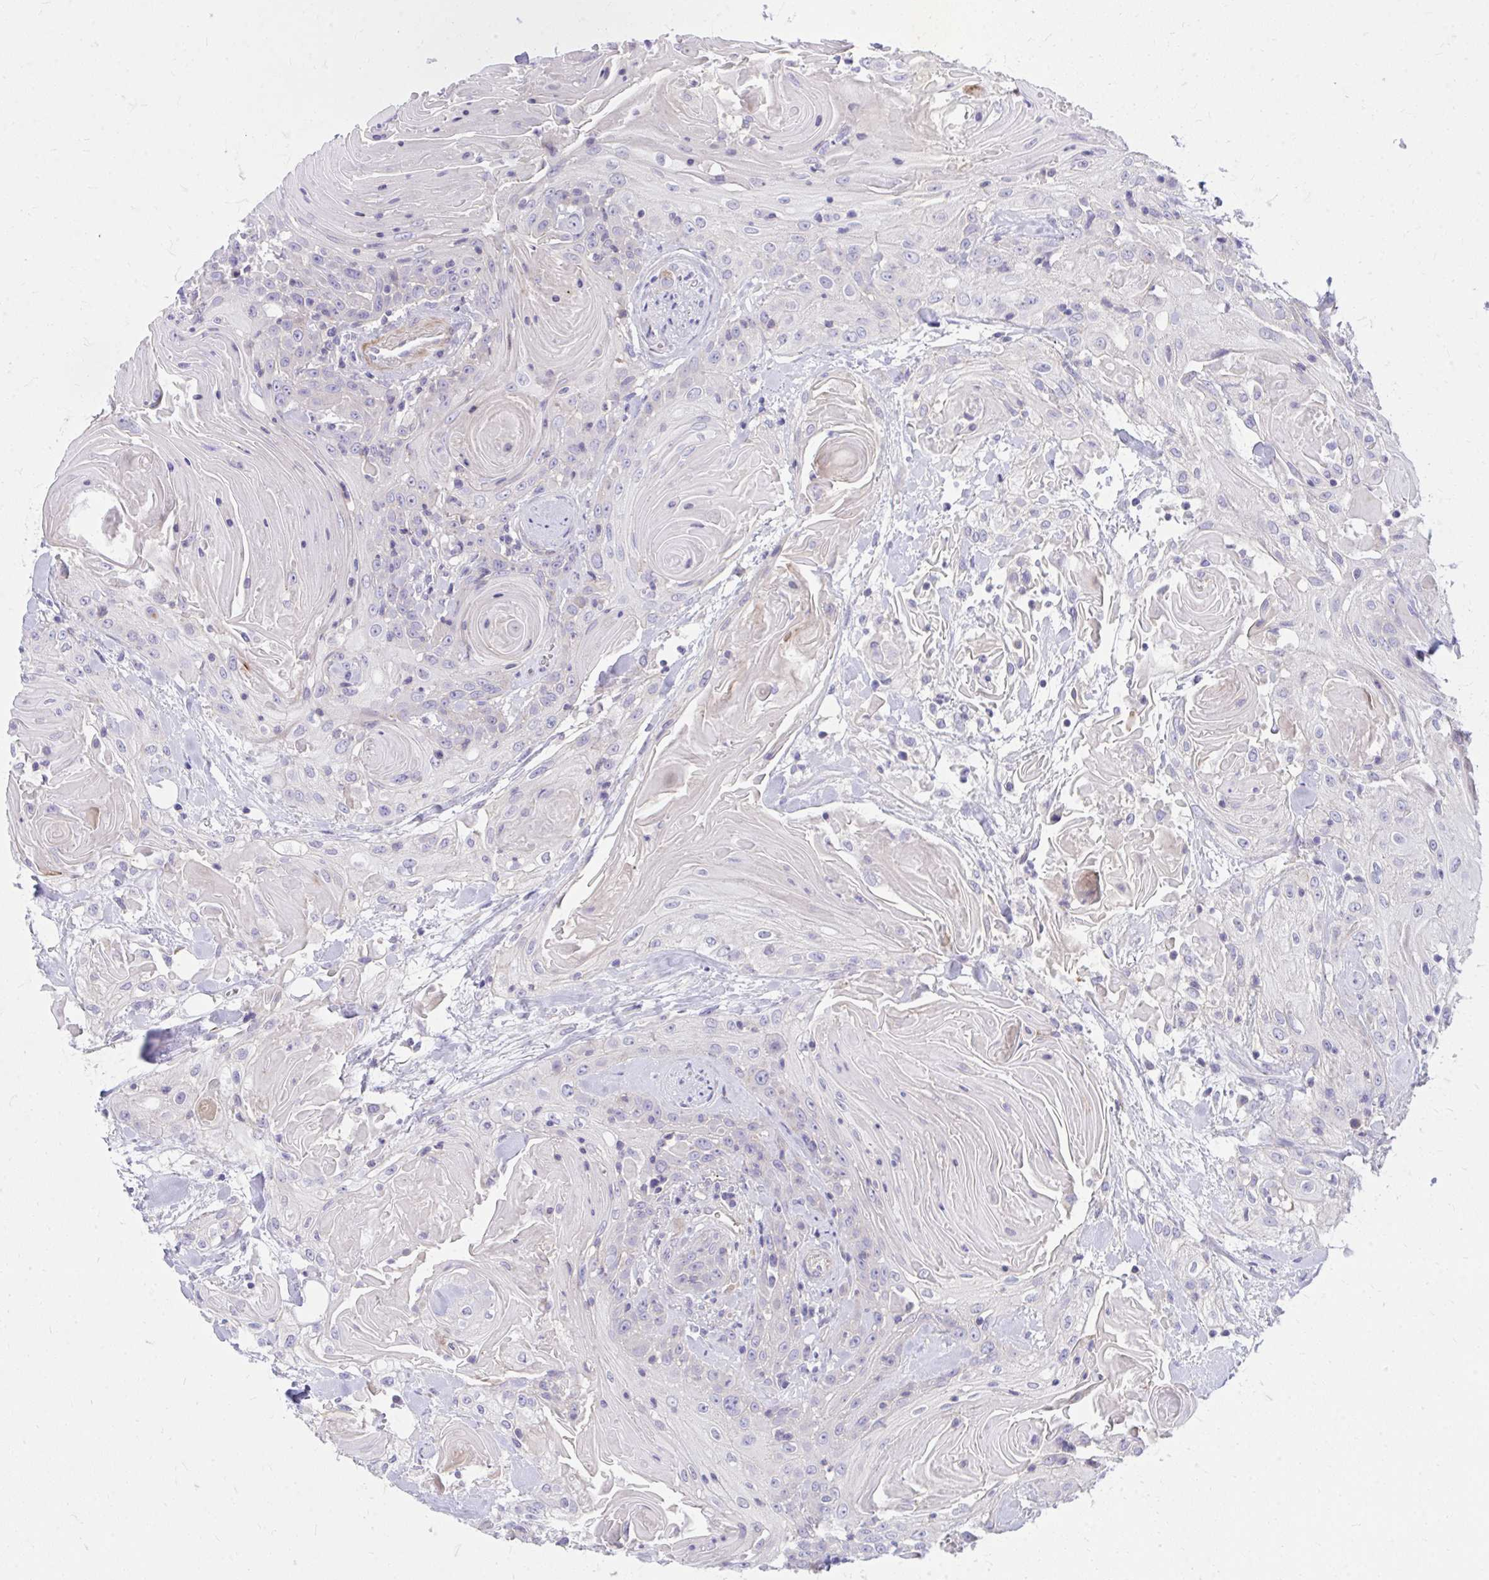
{"staining": {"intensity": "negative", "quantity": "none", "location": "none"}, "tissue": "head and neck cancer", "cell_type": "Tumor cells", "image_type": "cancer", "snomed": [{"axis": "morphology", "description": "Squamous cell carcinoma, NOS"}, {"axis": "topography", "description": "Head-Neck"}], "caption": "This is a photomicrograph of immunohistochemistry (IHC) staining of head and neck cancer (squamous cell carcinoma), which shows no staining in tumor cells.", "gene": "TP53I11", "patient": {"sex": "female", "age": 84}}